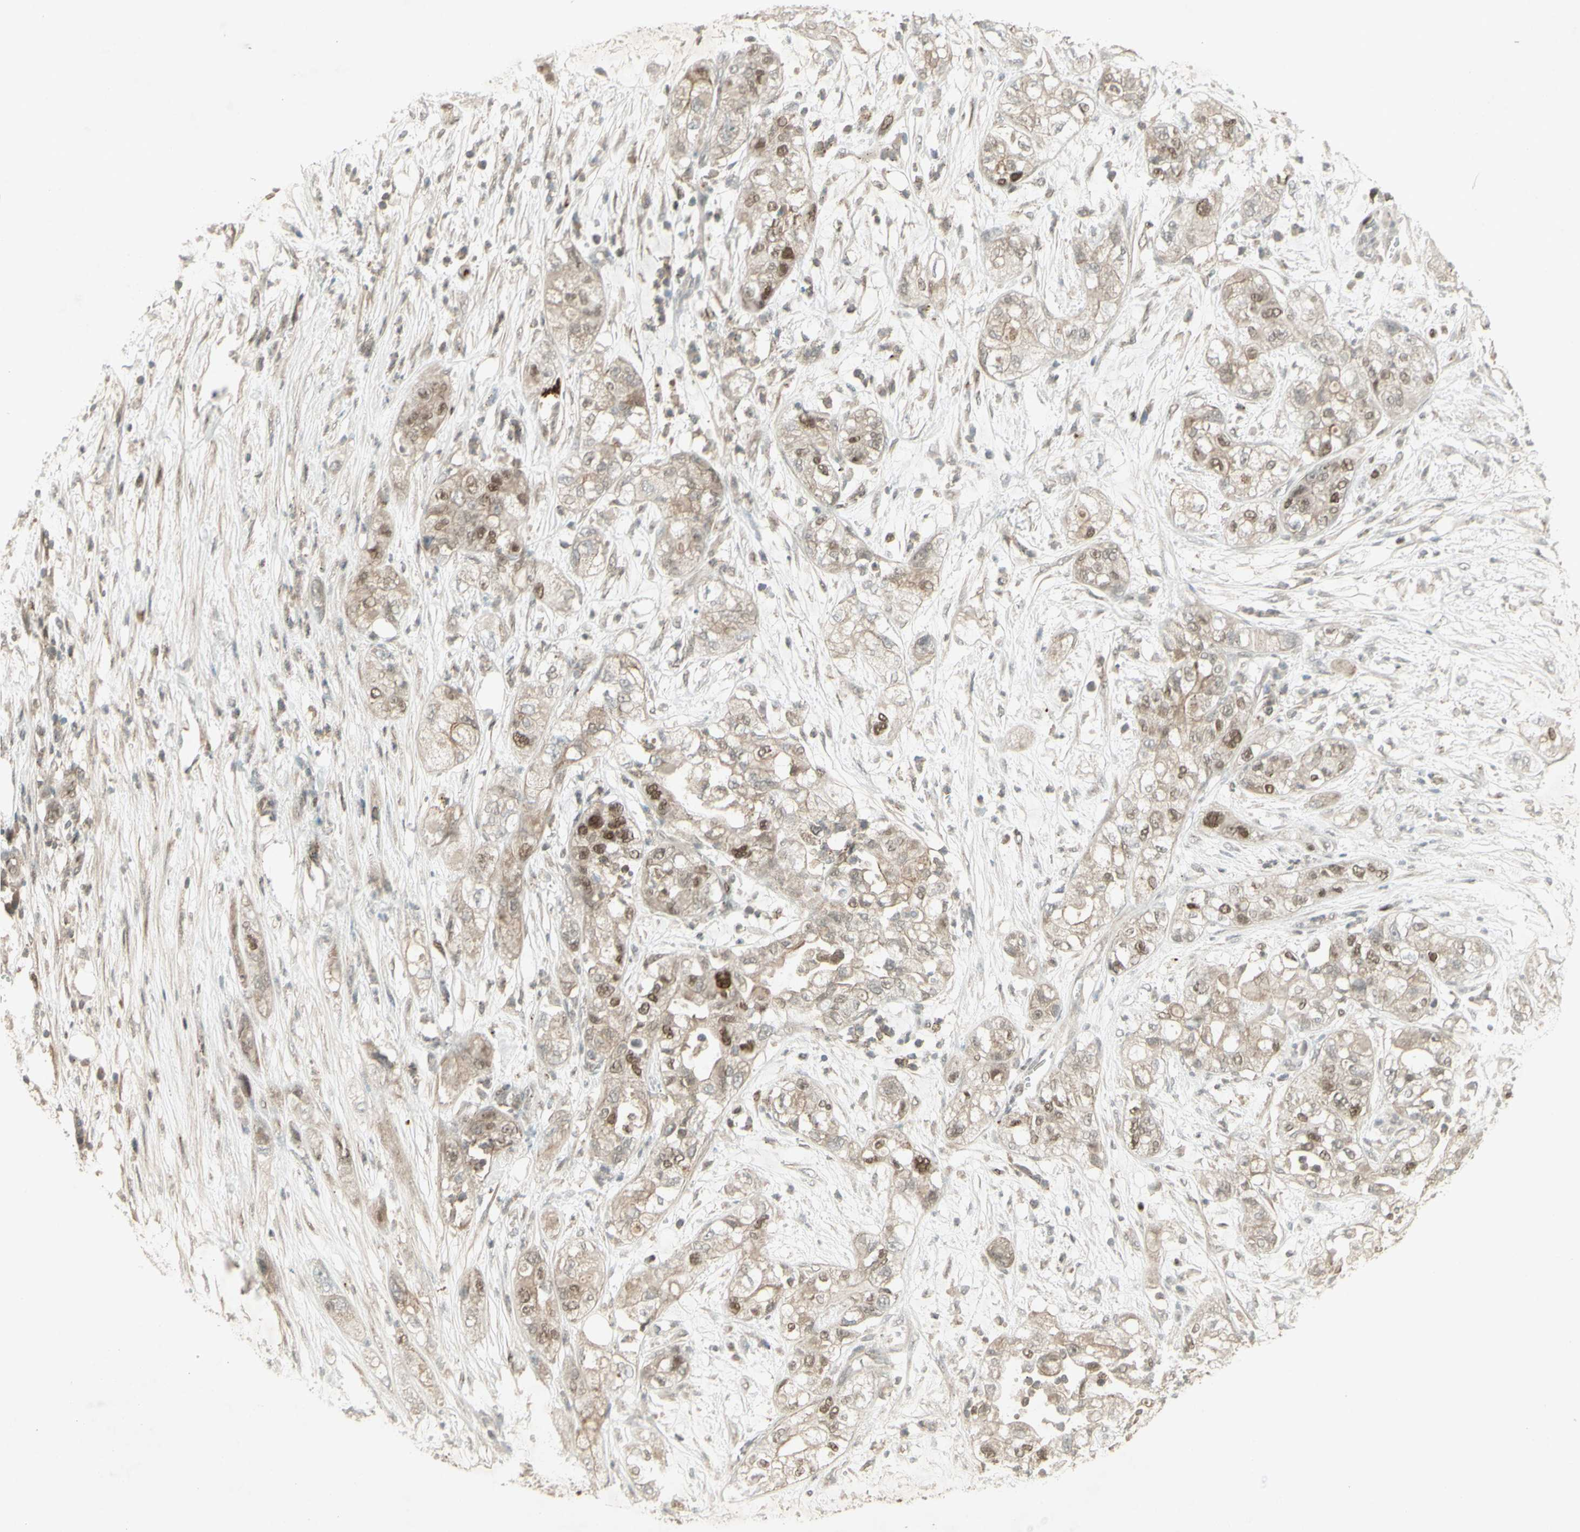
{"staining": {"intensity": "moderate", "quantity": "25%-75%", "location": "cytoplasmic/membranous,nuclear"}, "tissue": "pancreatic cancer", "cell_type": "Tumor cells", "image_type": "cancer", "snomed": [{"axis": "morphology", "description": "Adenocarcinoma, NOS"}, {"axis": "topography", "description": "Pancreas"}], "caption": "Approximately 25%-75% of tumor cells in human pancreatic cancer reveal moderate cytoplasmic/membranous and nuclear protein positivity as visualized by brown immunohistochemical staining.", "gene": "MSH6", "patient": {"sex": "female", "age": 78}}